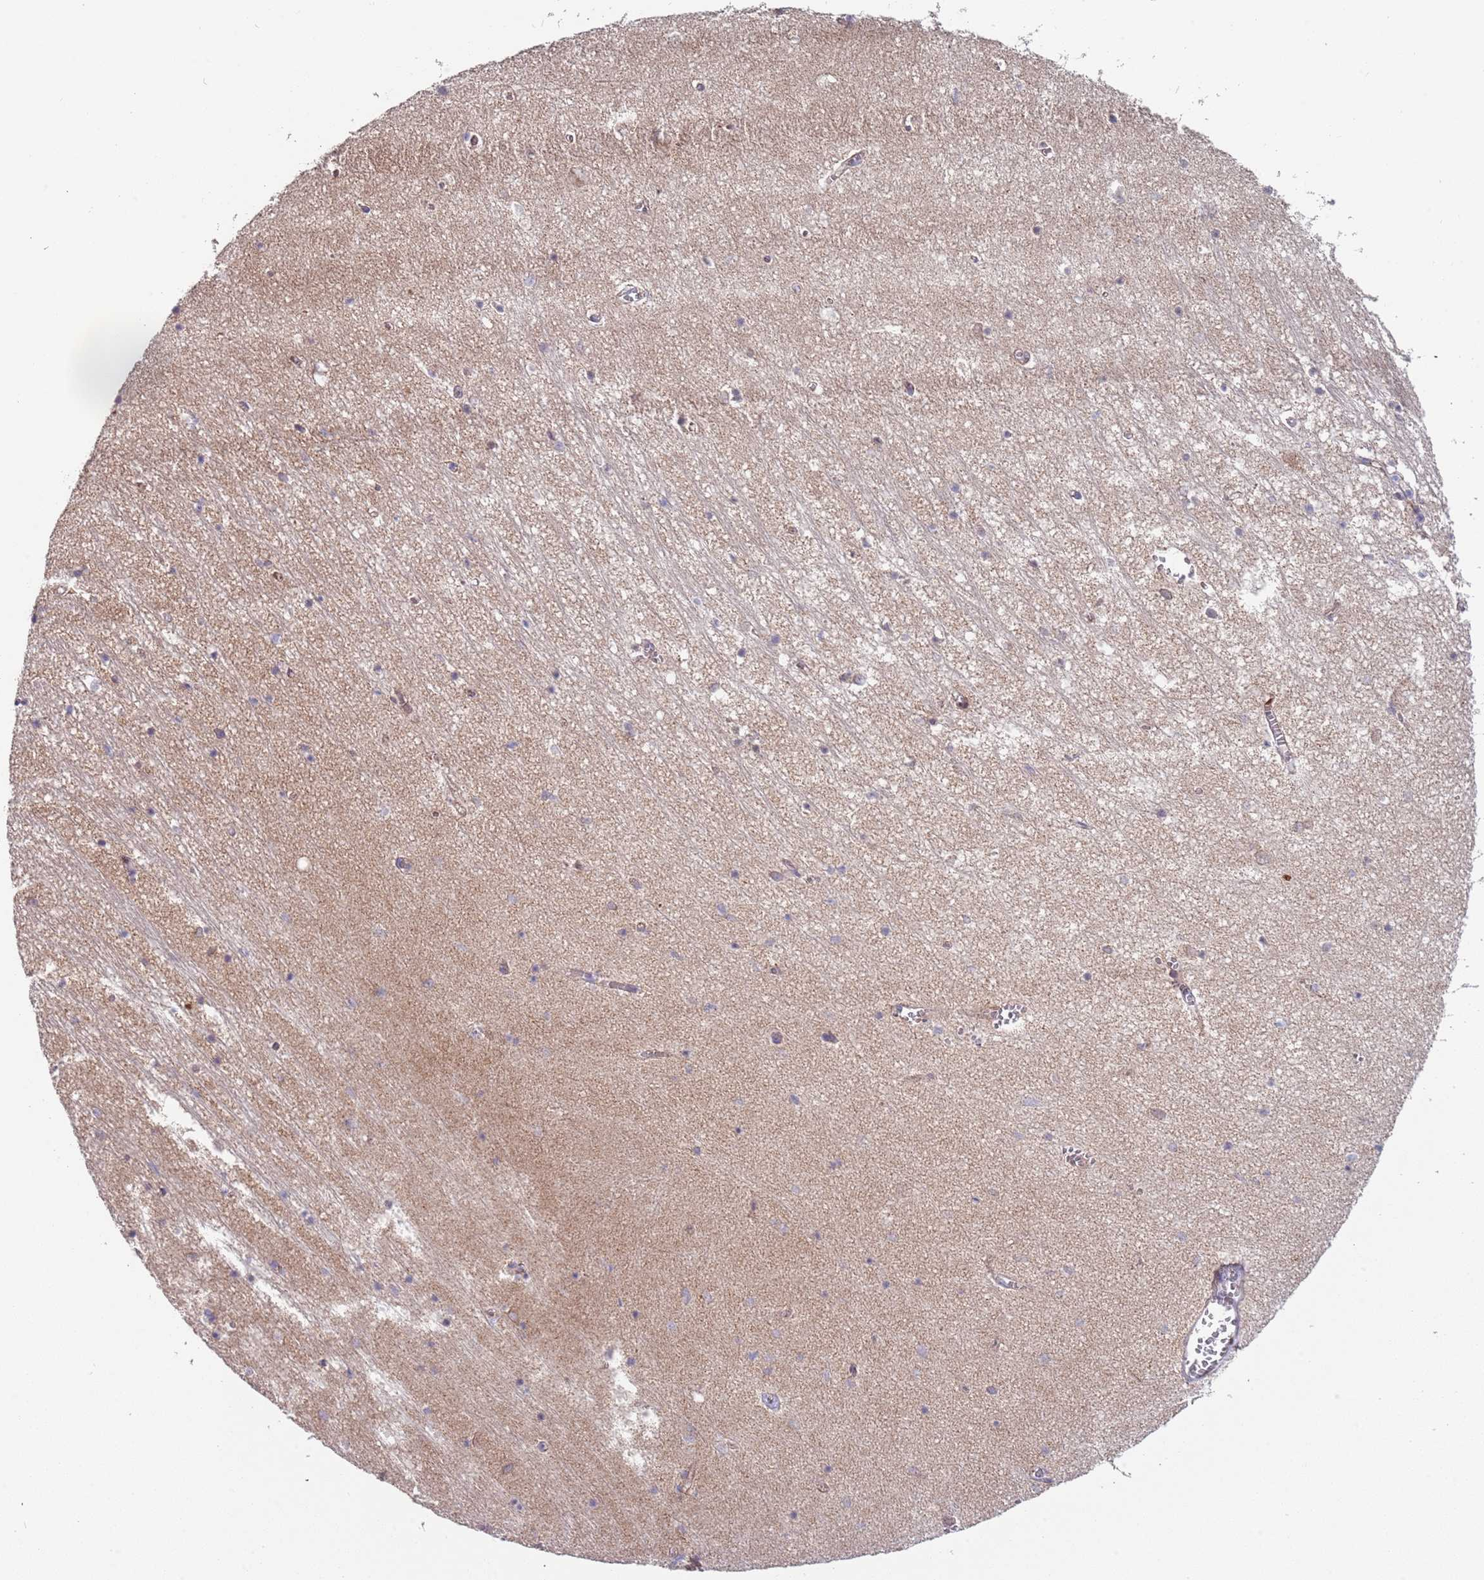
{"staining": {"intensity": "negative", "quantity": "none", "location": "none"}, "tissue": "hippocampus", "cell_type": "Glial cells", "image_type": "normal", "snomed": [{"axis": "morphology", "description": "Normal tissue, NOS"}, {"axis": "topography", "description": "Hippocampus"}], "caption": "Protein analysis of unremarkable hippocampus reveals no significant staining in glial cells.", "gene": "ABCC10", "patient": {"sex": "female", "age": 64}}